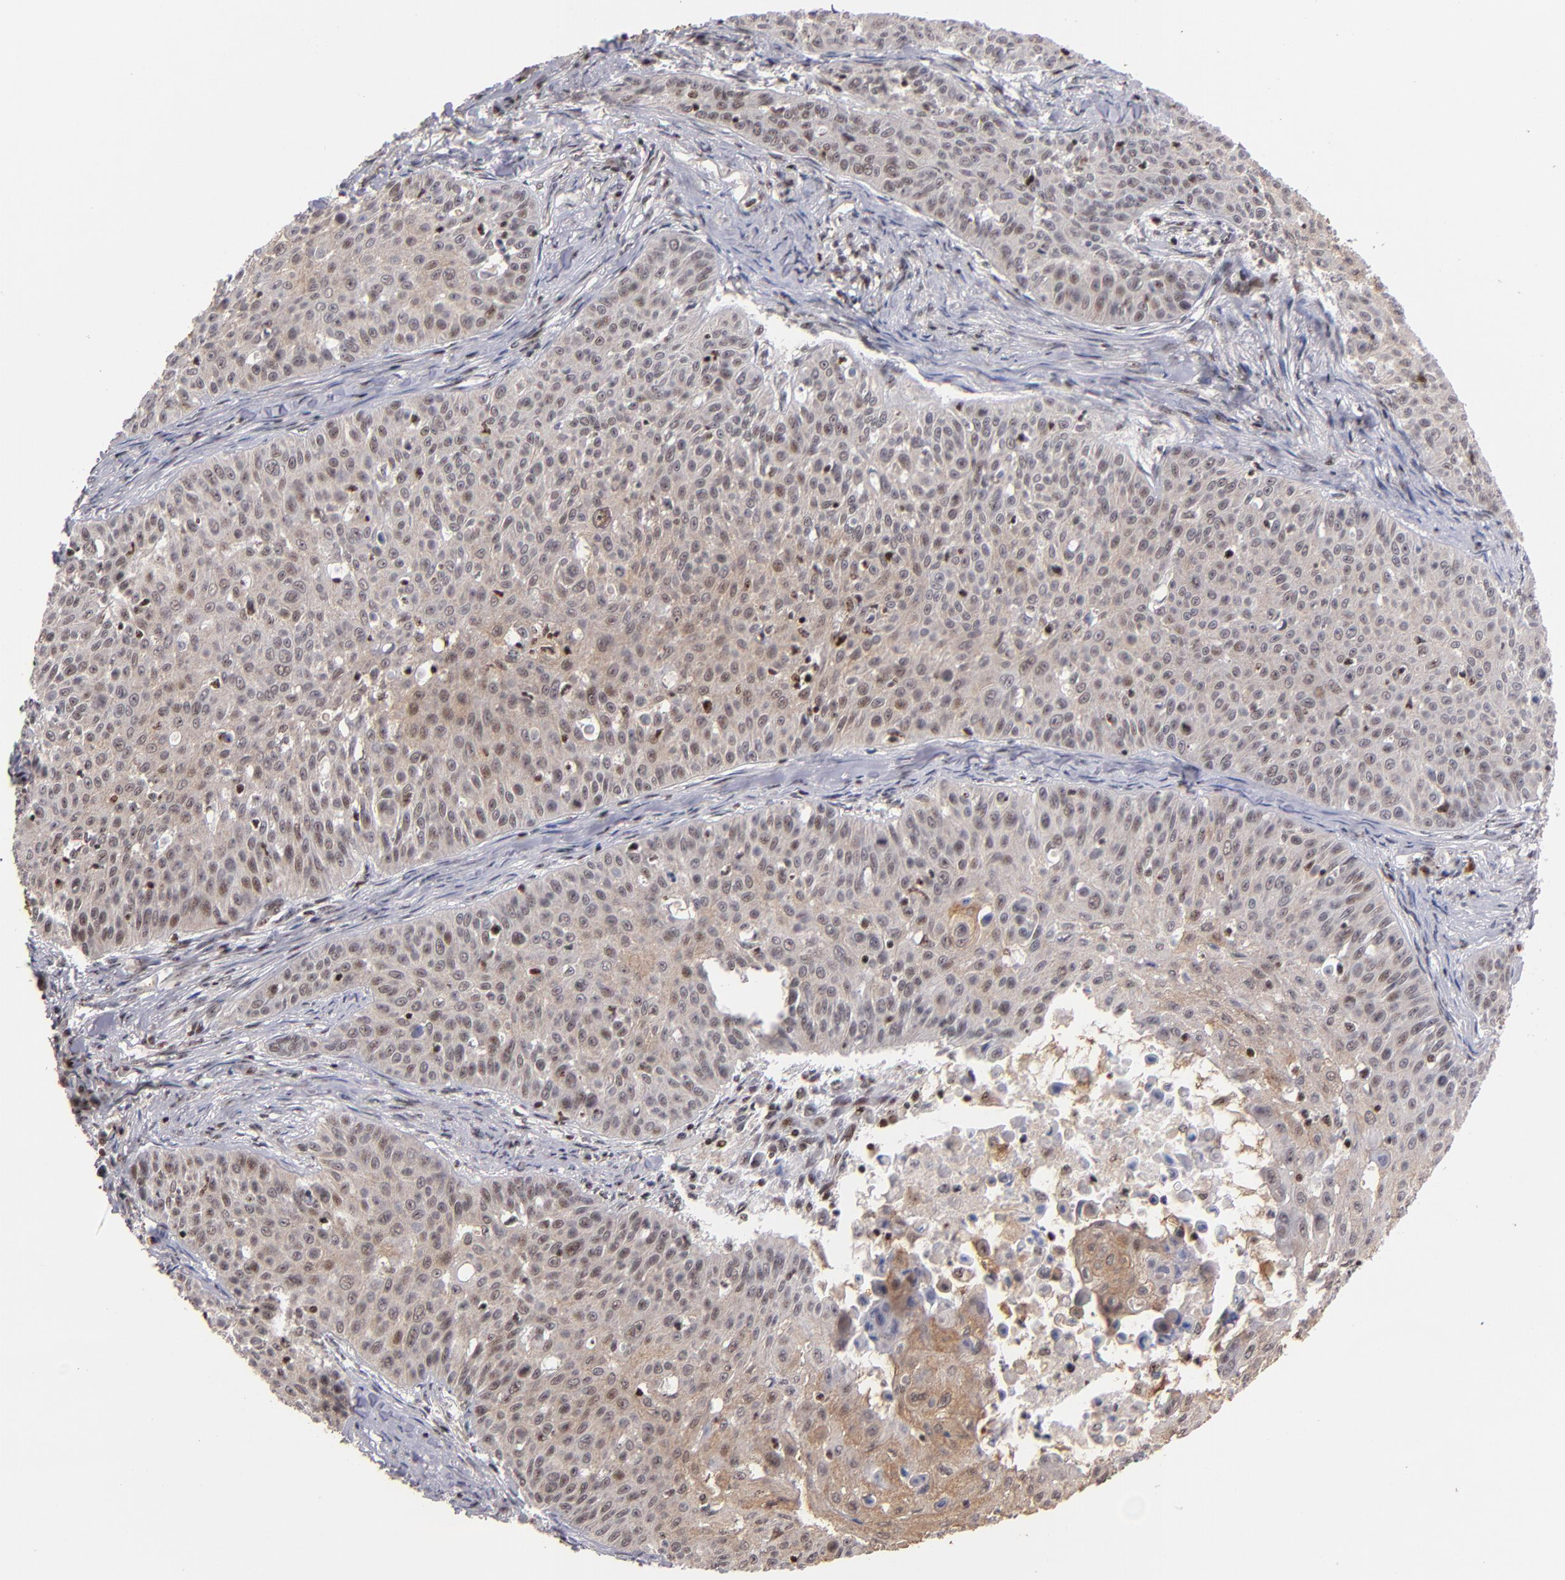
{"staining": {"intensity": "weak", "quantity": ">75%", "location": "cytoplasmic/membranous"}, "tissue": "skin cancer", "cell_type": "Tumor cells", "image_type": "cancer", "snomed": [{"axis": "morphology", "description": "Squamous cell carcinoma, NOS"}, {"axis": "topography", "description": "Skin"}], "caption": "IHC photomicrograph of neoplastic tissue: skin cancer stained using immunohistochemistry reveals low levels of weak protein expression localized specifically in the cytoplasmic/membranous of tumor cells, appearing as a cytoplasmic/membranous brown color.", "gene": "PCNX4", "patient": {"sex": "male", "age": 82}}